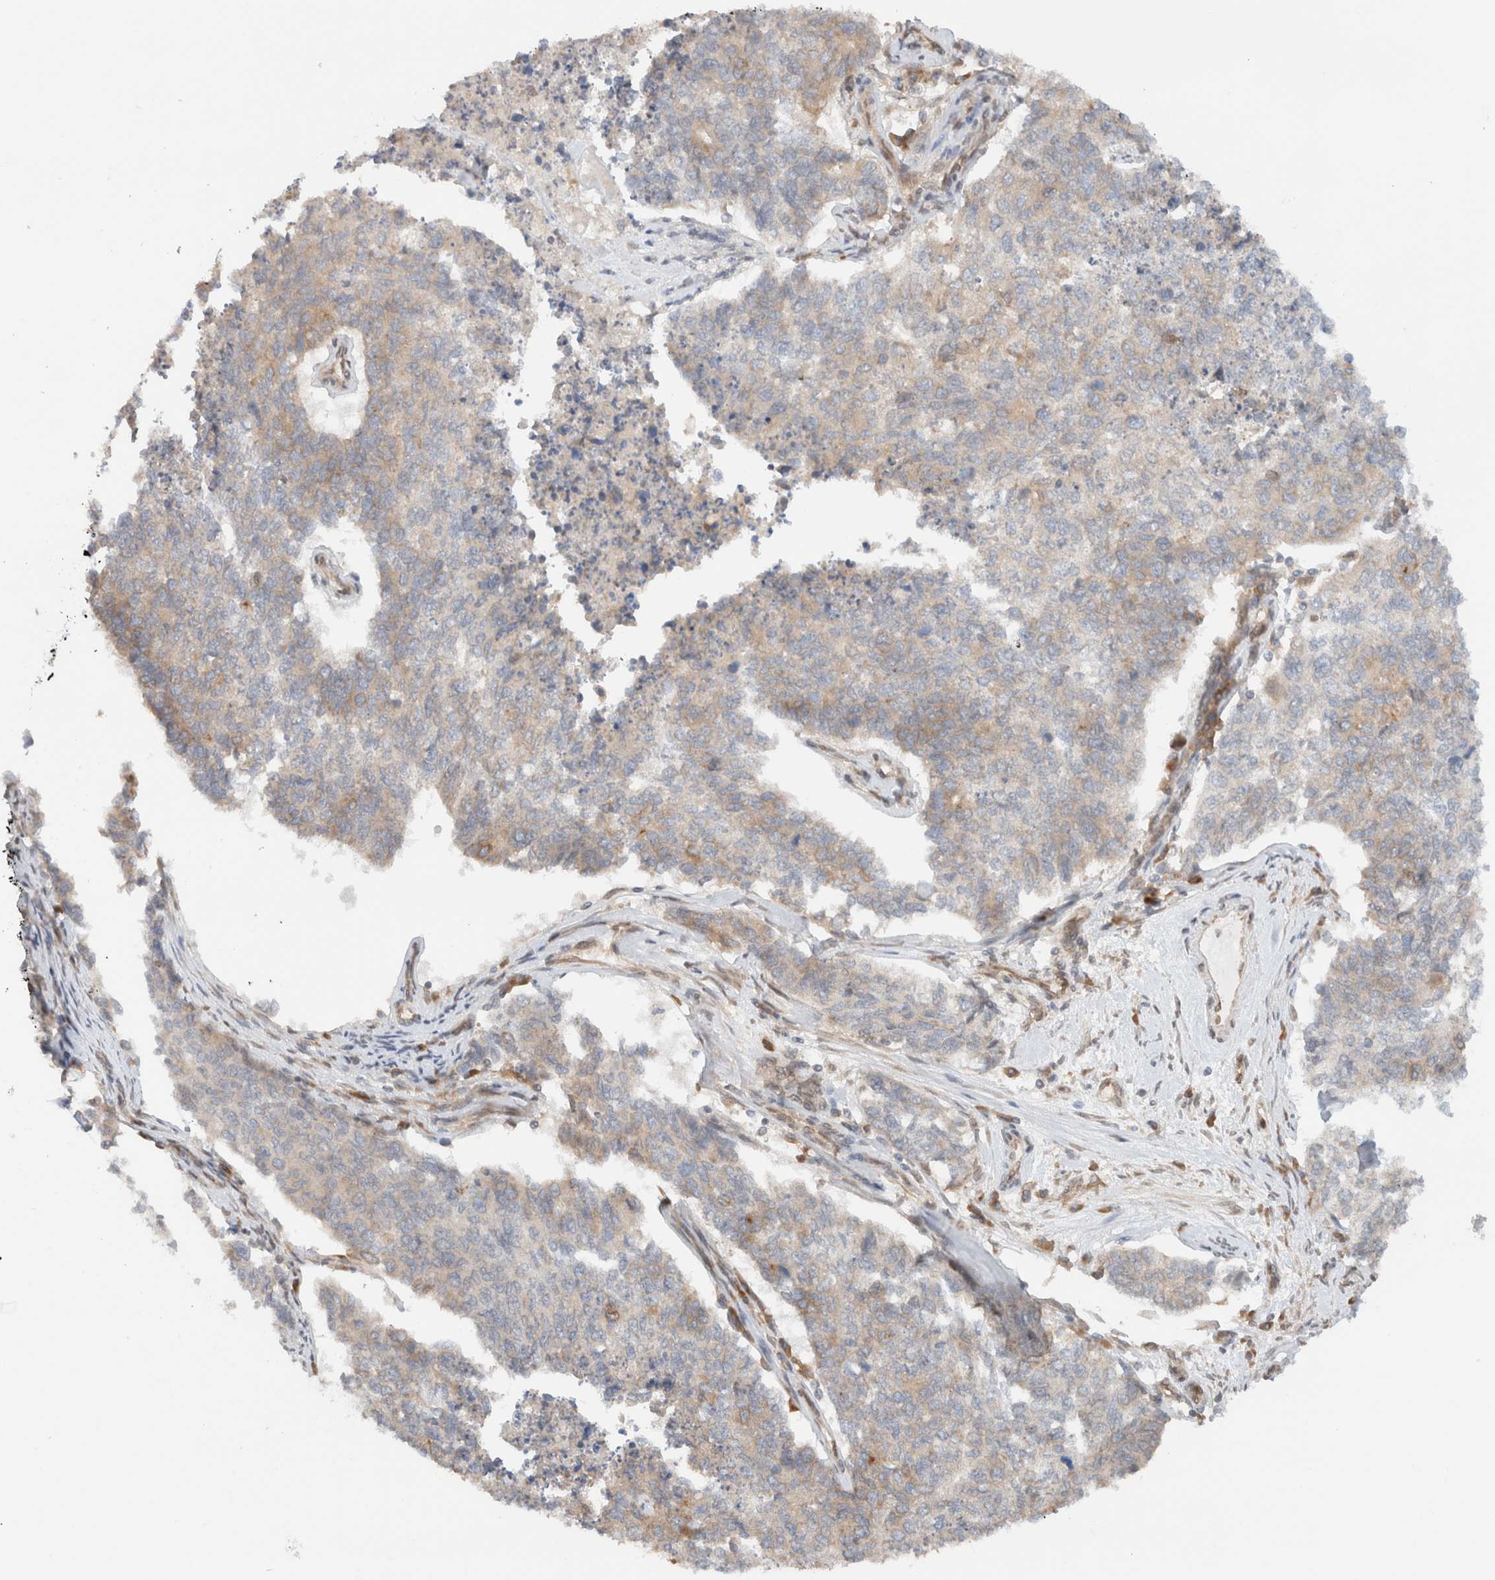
{"staining": {"intensity": "weak", "quantity": "<25%", "location": "cytoplasmic/membranous"}, "tissue": "cervical cancer", "cell_type": "Tumor cells", "image_type": "cancer", "snomed": [{"axis": "morphology", "description": "Squamous cell carcinoma, NOS"}, {"axis": "topography", "description": "Cervix"}], "caption": "Tumor cells show no significant protein expression in squamous cell carcinoma (cervical).", "gene": "ARFGEF2", "patient": {"sex": "female", "age": 63}}